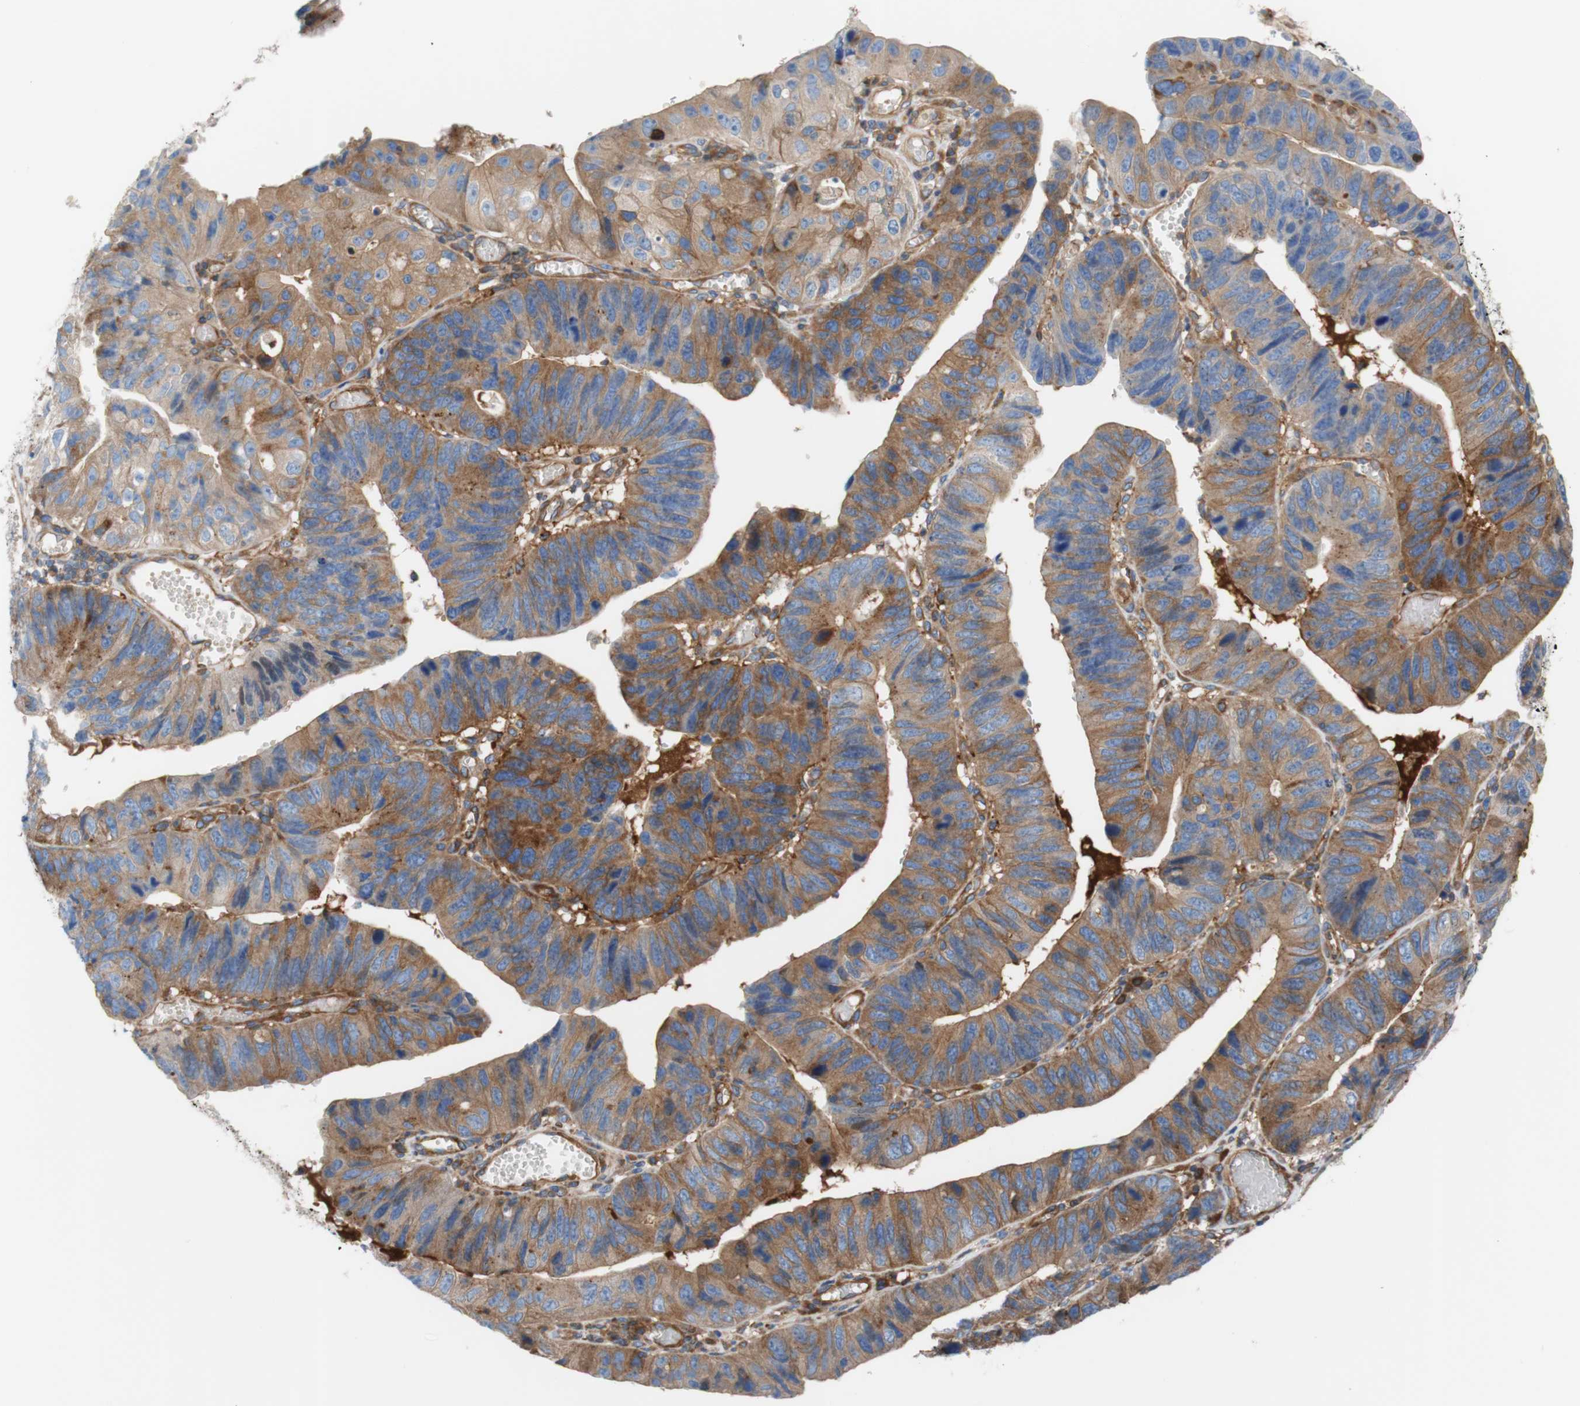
{"staining": {"intensity": "moderate", "quantity": "25%-75%", "location": "cytoplasmic/membranous"}, "tissue": "stomach cancer", "cell_type": "Tumor cells", "image_type": "cancer", "snomed": [{"axis": "morphology", "description": "Adenocarcinoma, NOS"}, {"axis": "topography", "description": "Stomach"}], "caption": "IHC (DAB (3,3'-diaminobenzidine)) staining of human stomach cancer (adenocarcinoma) reveals moderate cytoplasmic/membranous protein expression in approximately 25%-75% of tumor cells.", "gene": "STOM", "patient": {"sex": "male", "age": 59}}